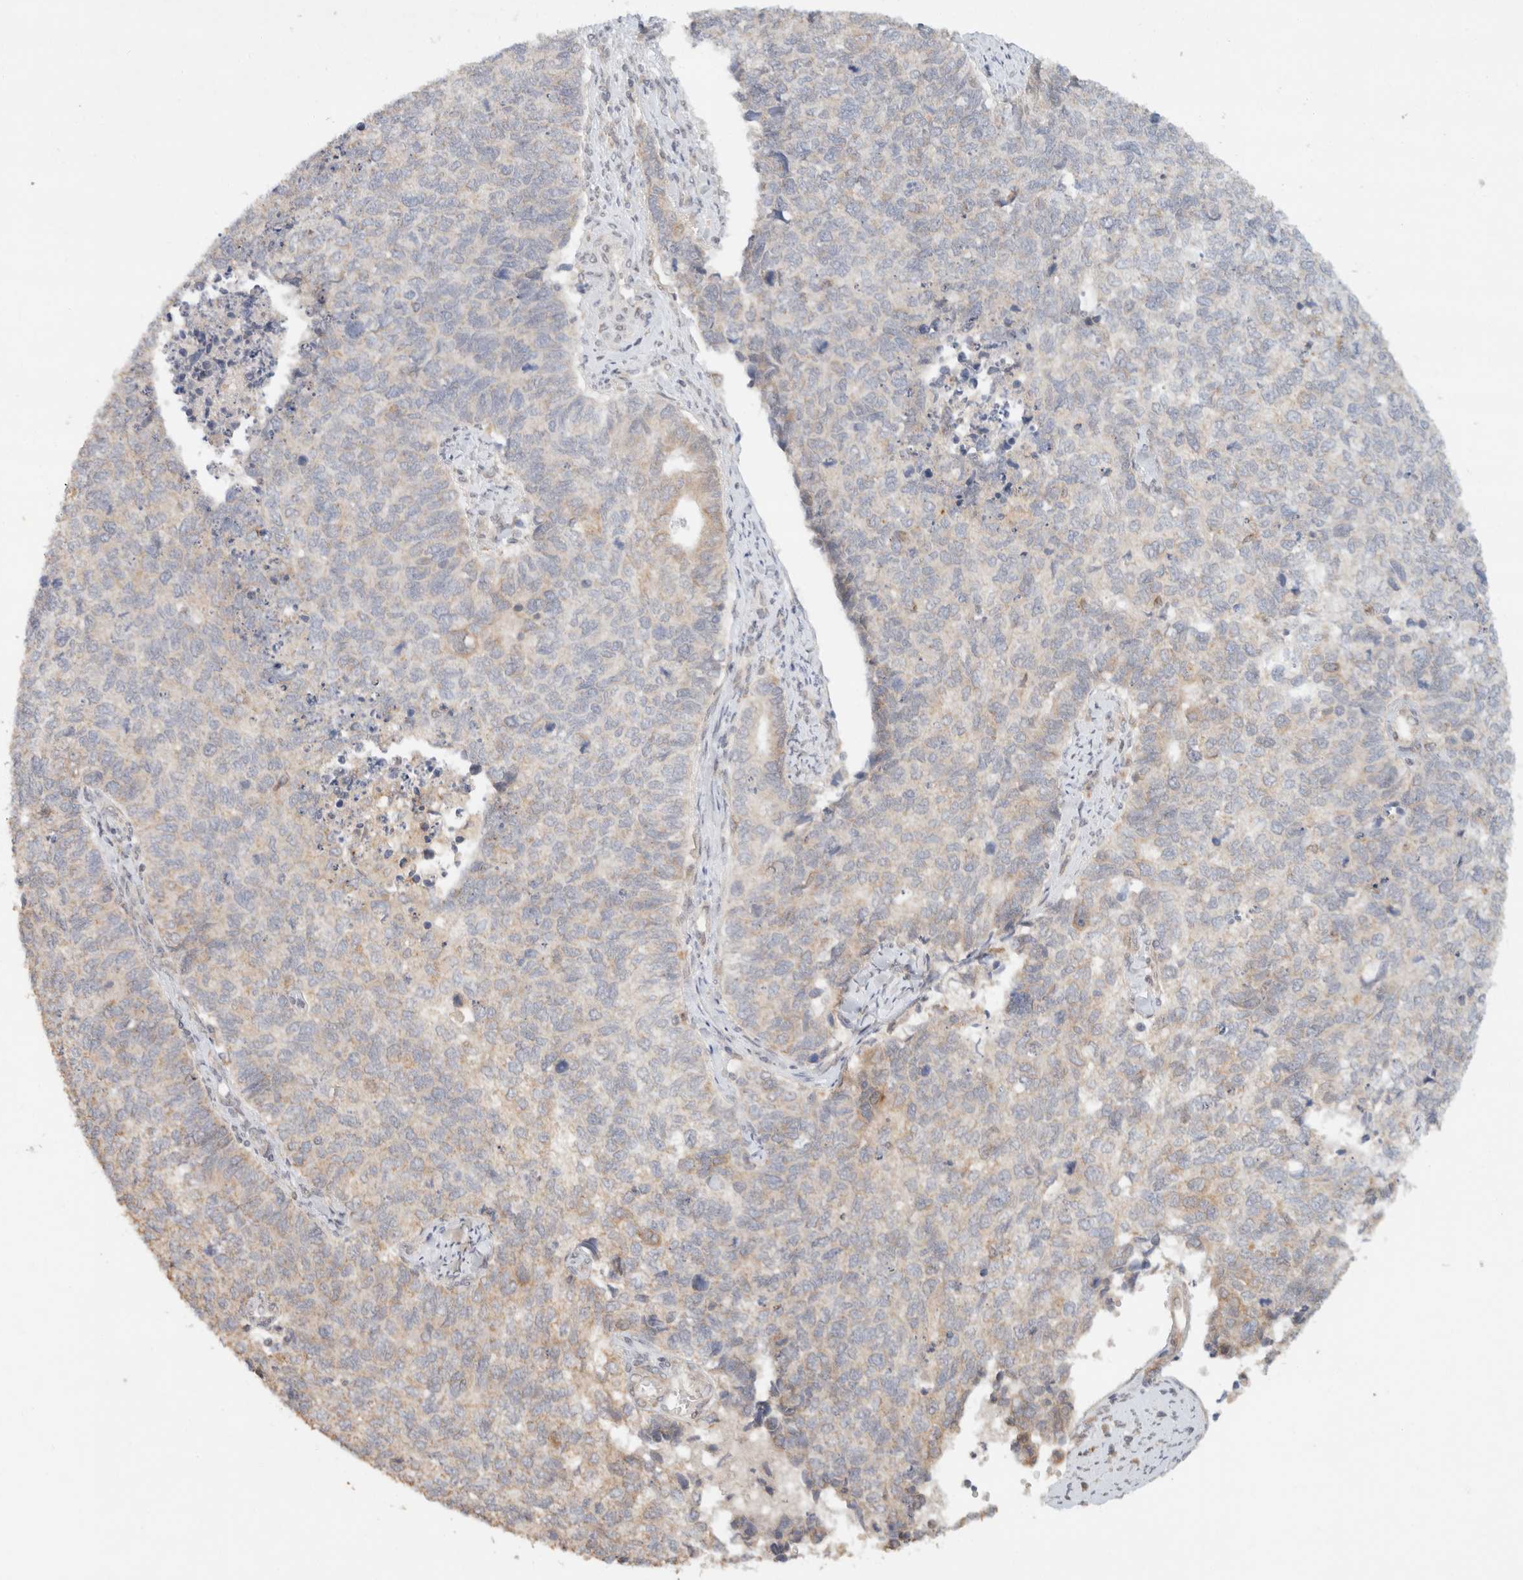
{"staining": {"intensity": "moderate", "quantity": "<25%", "location": "cytoplasmic/membranous"}, "tissue": "cervical cancer", "cell_type": "Tumor cells", "image_type": "cancer", "snomed": [{"axis": "morphology", "description": "Squamous cell carcinoma, NOS"}, {"axis": "topography", "description": "Cervix"}], "caption": "Immunohistochemistry photomicrograph of cervical cancer stained for a protein (brown), which shows low levels of moderate cytoplasmic/membranous positivity in approximately <25% of tumor cells.", "gene": "TACC1", "patient": {"sex": "female", "age": 63}}